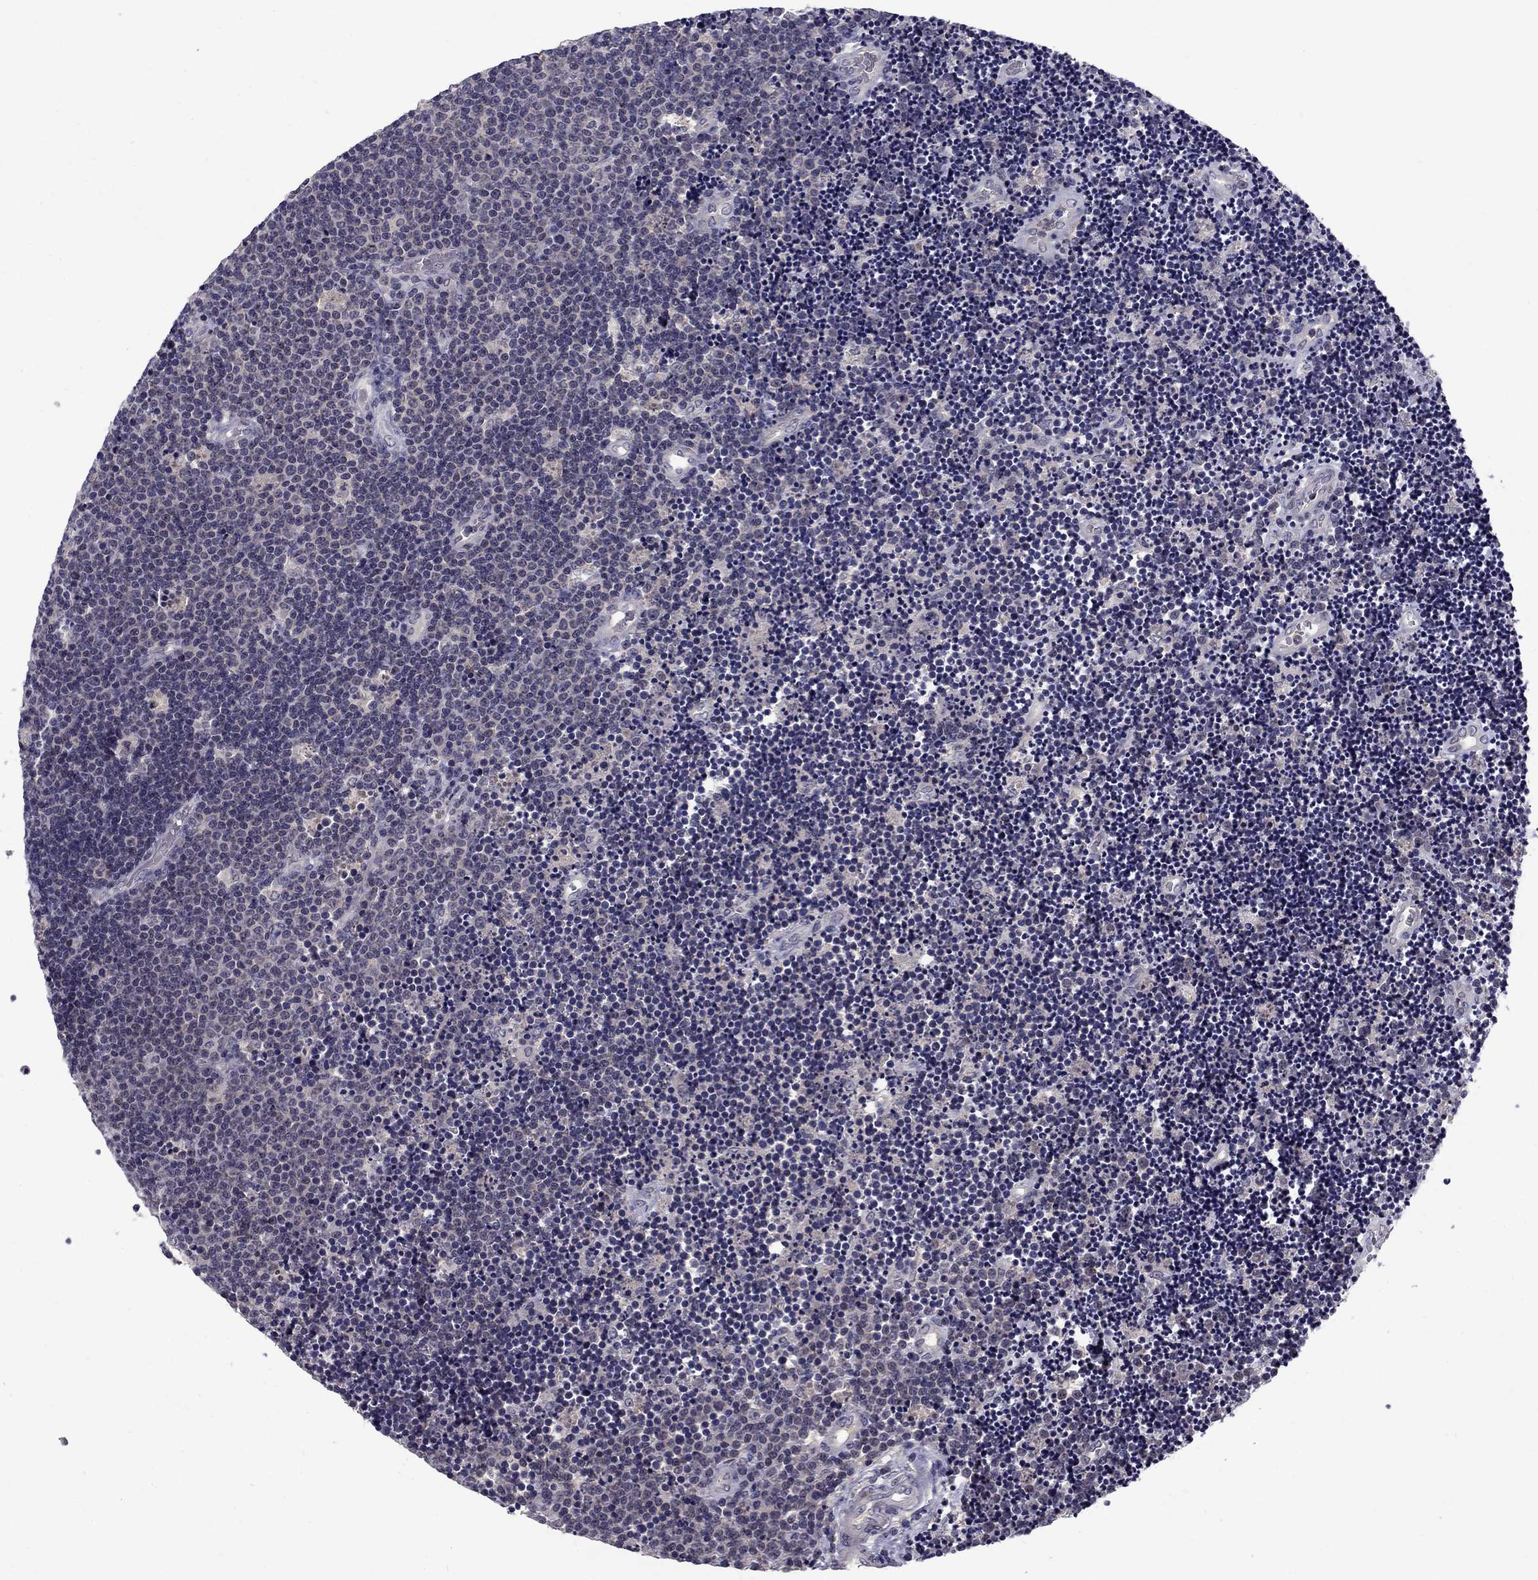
{"staining": {"intensity": "negative", "quantity": "none", "location": "none"}, "tissue": "lymphoma", "cell_type": "Tumor cells", "image_type": "cancer", "snomed": [{"axis": "morphology", "description": "Malignant lymphoma, non-Hodgkin's type, Low grade"}, {"axis": "topography", "description": "Brain"}], "caption": "This is an IHC histopathology image of human malignant lymphoma, non-Hodgkin's type (low-grade). There is no staining in tumor cells.", "gene": "SNTA1", "patient": {"sex": "female", "age": 66}}